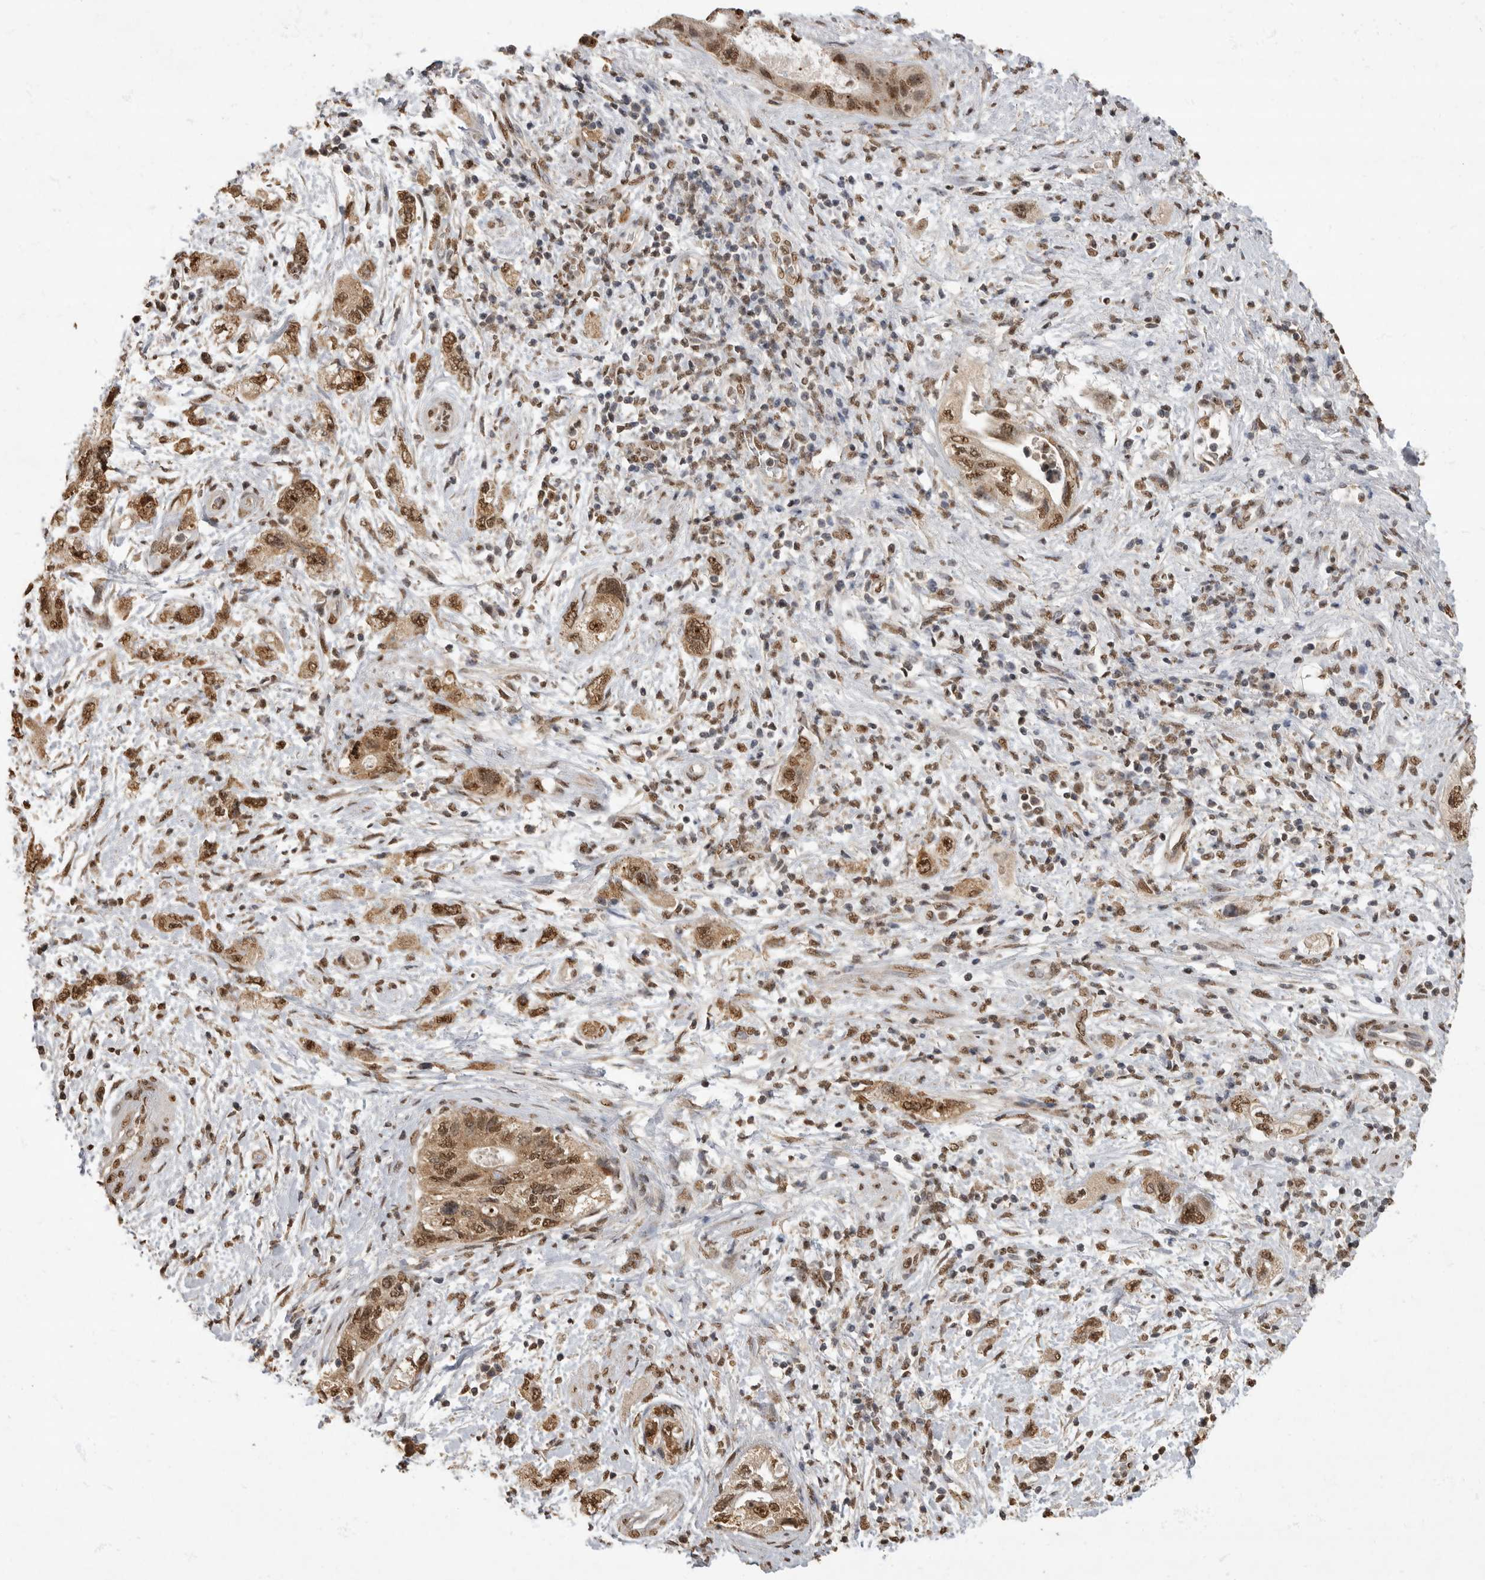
{"staining": {"intensity": "moderate", "quantity": ">75%", "location": "cytoplasmic/membranous,nuclear"}, "tissue": "pancreatic cancer", "cell_type": "Tumor cells", "image_type": "cancer", "snomed": [{"axis": "morphology", "description": "Adenocarcinoma, NOS"}, {"axis": "topography", "description": "Pancreas"}], "caption": "IHC staining of pancreatic cancer (adenocarcinoma), which displays medium levels of moderate cytoplasmic/membranous and nuclear staining in about >75% of tumor cells indicating moderate cytoplasmic/membranous and nuclear protein expression. The staining was performed using DAB (brown) for protein detection and nuclei were counterstained in hematoxylin (blue).", "gene": "NBL1", "patient": {"sex": "female", "age": 73}}